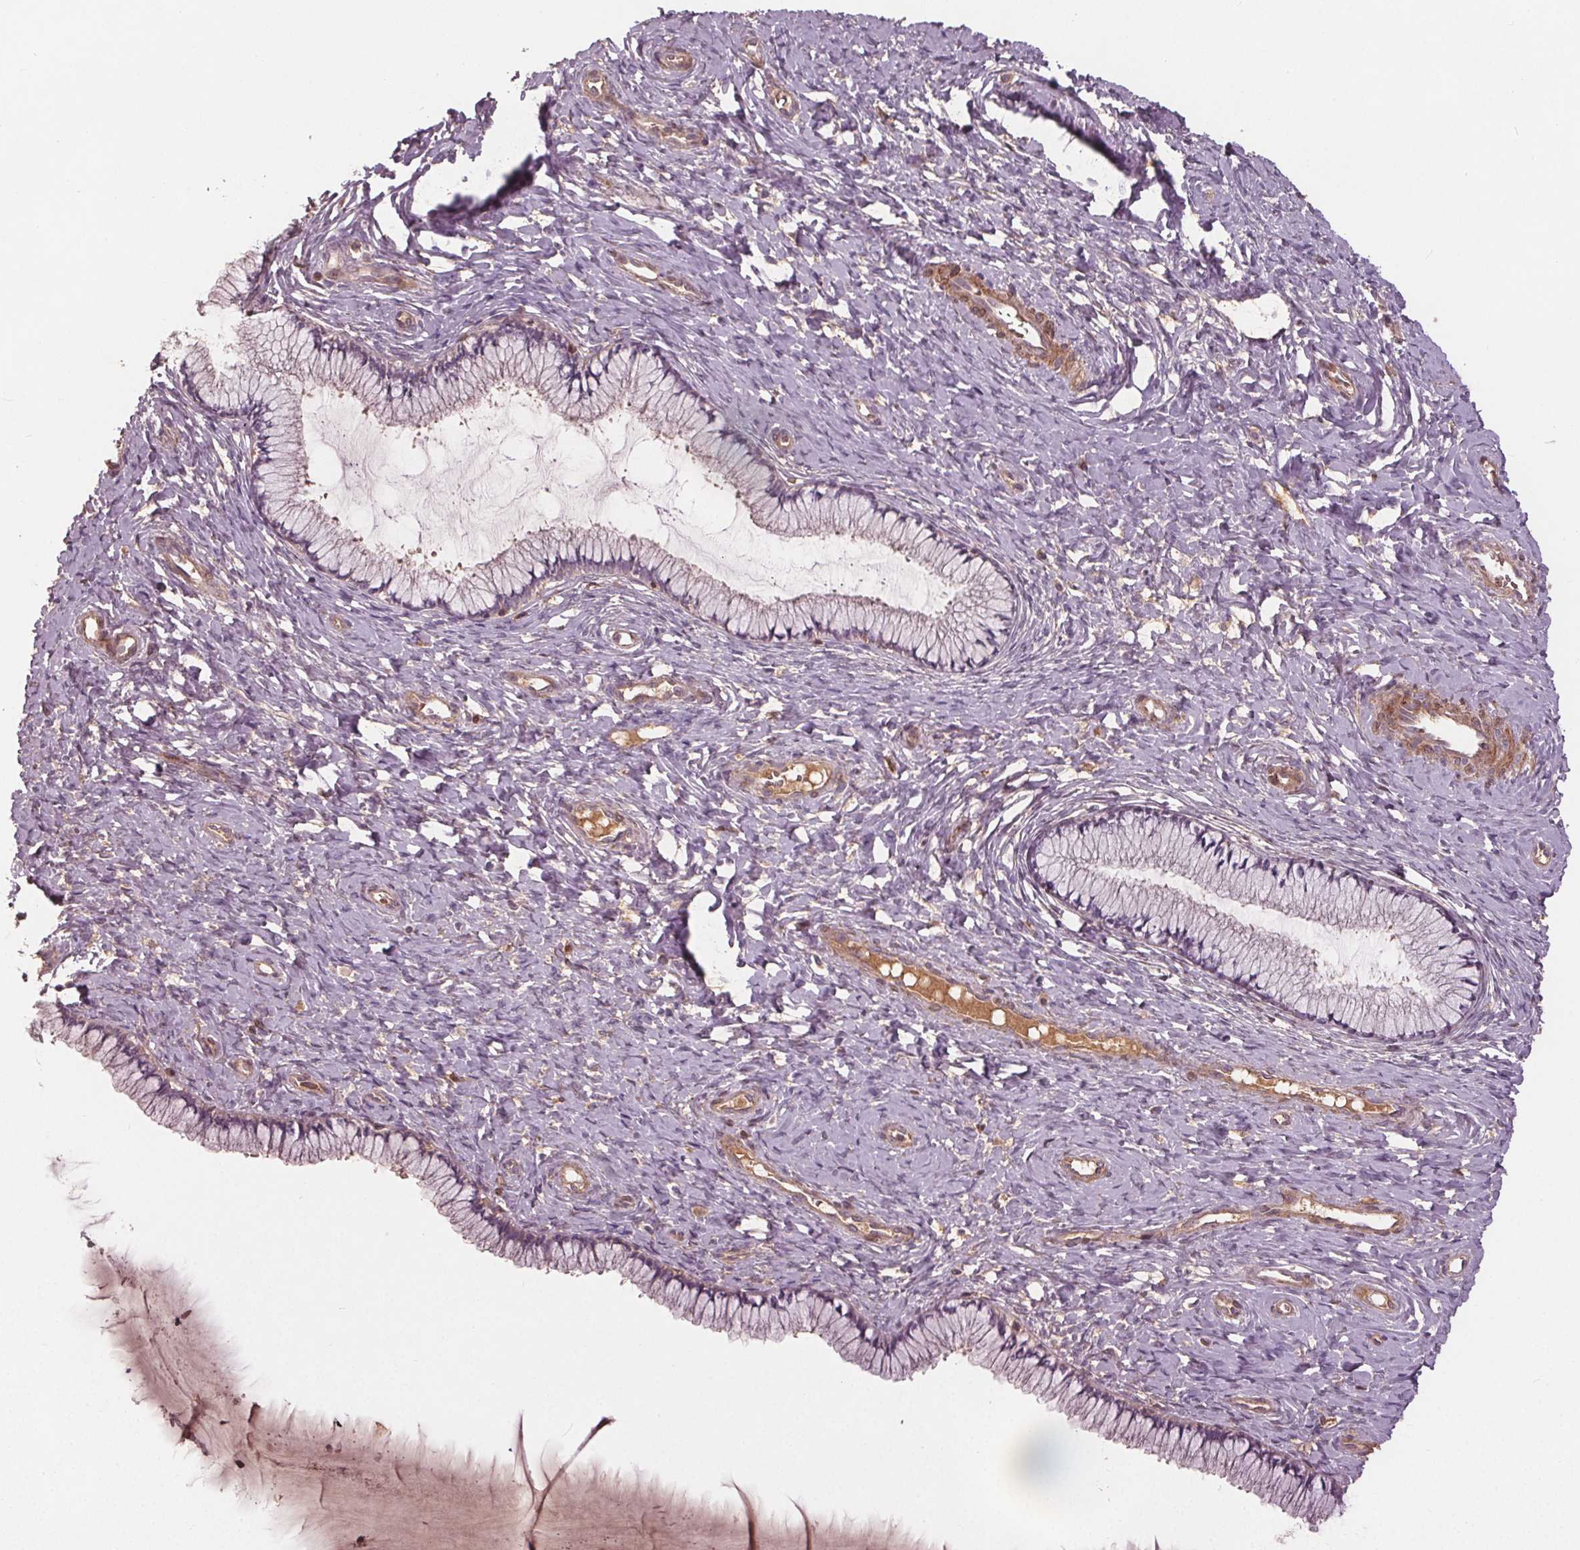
{"staining": {"intensity": "negative", "quantity": "none", "location": "none"}, "tissue": "cervix", "cell_type": "Glandular cells", "image_type": "normal", "snomed": [{"axis": "morphology", "description": "Normal tissue, NOS"}, {"axis": "topography", "description": "Cervix"}], "caption": "Immunohistochemical staining of unremarkable human cervix exhibits no significant positivity in glandular cells. (Immunohistochemistry, brightfield microscopy, high magnification).", "gene": "PDGFD", "patient": {"sex": "female", "age": 37}}